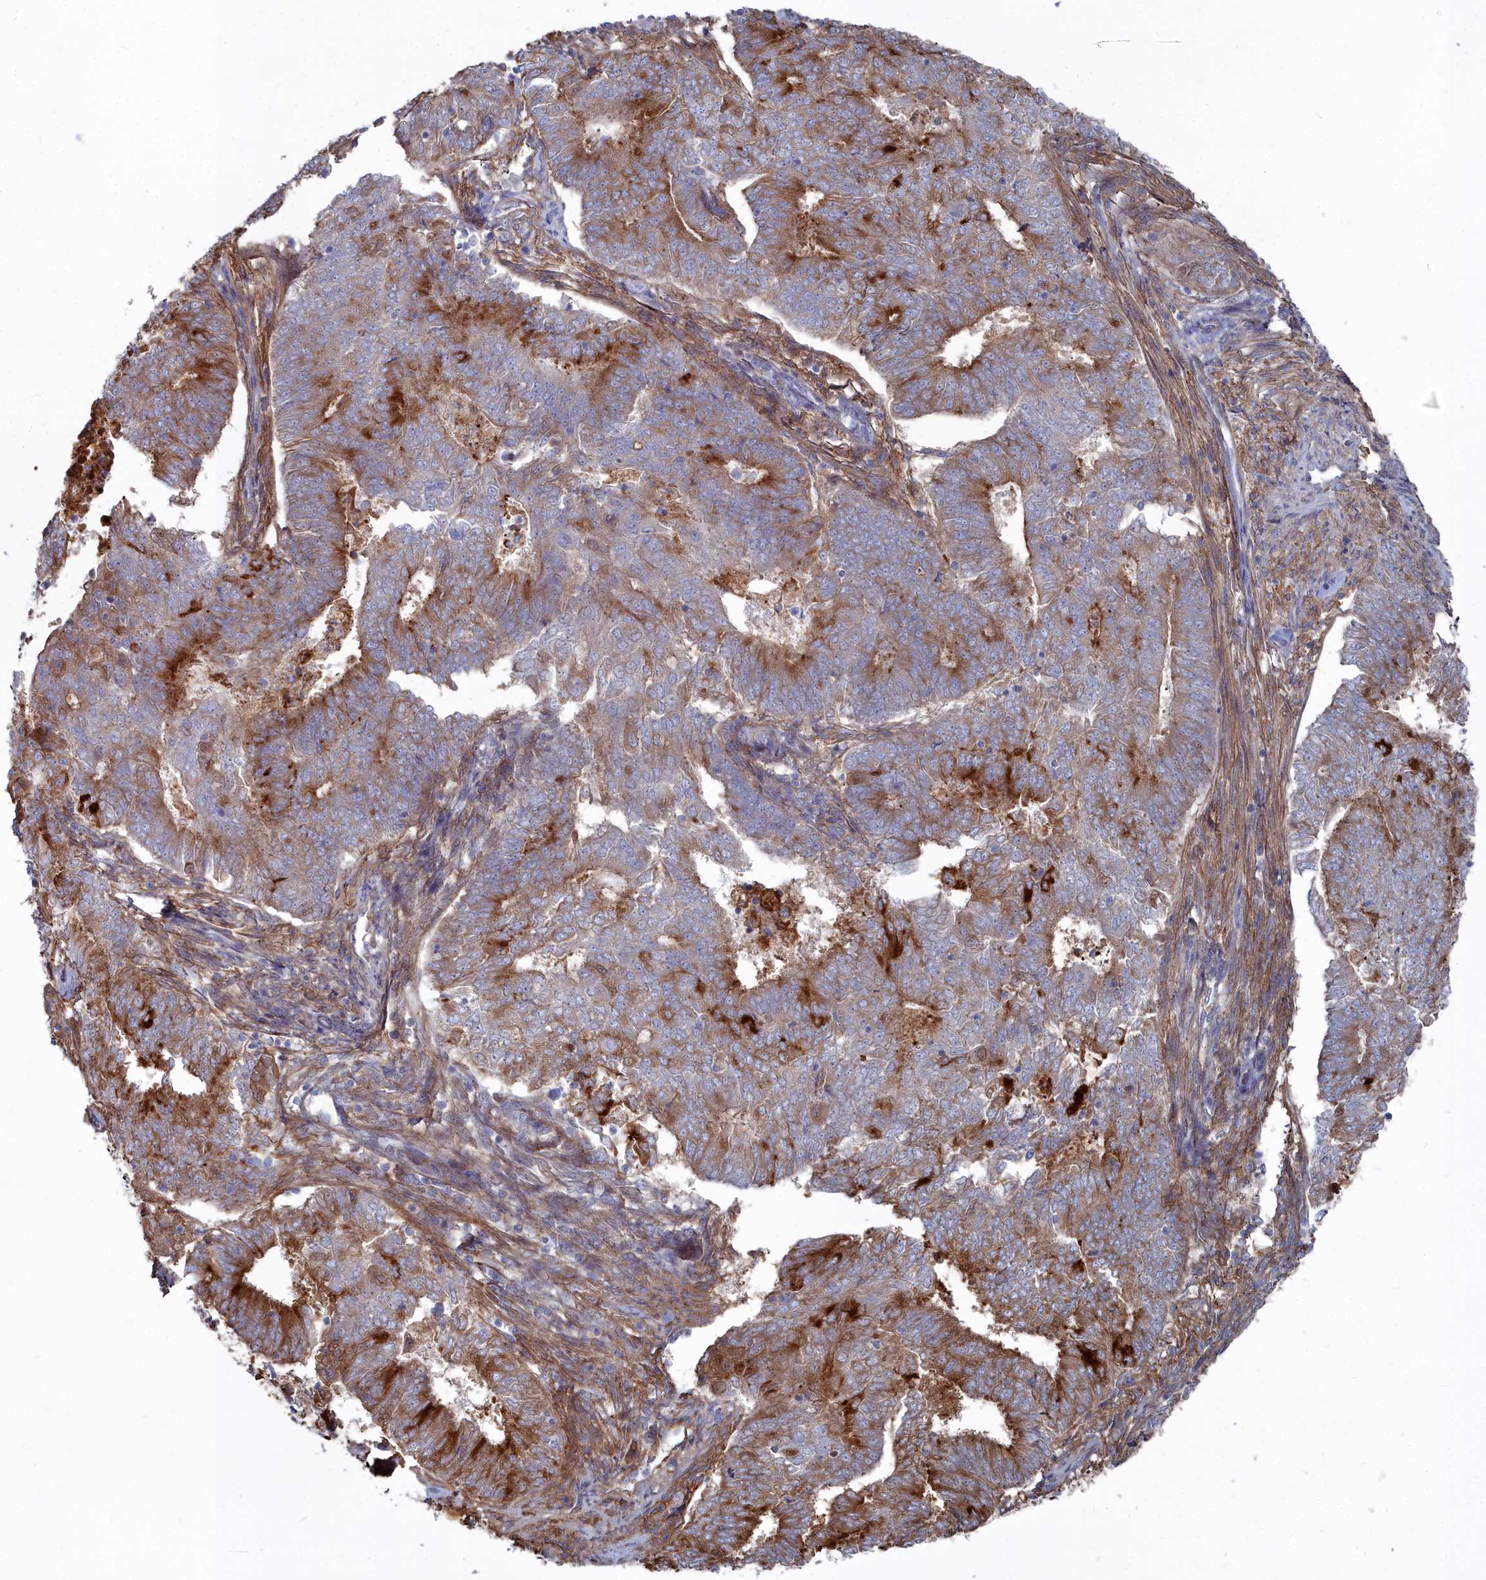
{"staining": {"intensity": "moderate", "quantity": ">75%", "location": "cytoplasmic/membranous"}, "tissue": "endometrial cancer", "cell_type": "Tumor cells", "image_type": "cancer", "snomed": [{"axis": "morphology", "description": "Adenocarcinoma, NOS"}, {"axis": "topography", "description": "Endometrium"}], "caption": "Immunohistochemical staining of endometrial adenocarcinoma shows medium levels of moderate cytoplasmic/membranous positivity in approximately >75% of tumor cells.", "gene": "SHISAL2A", "patient": {"sex": "female", "age": 62}}